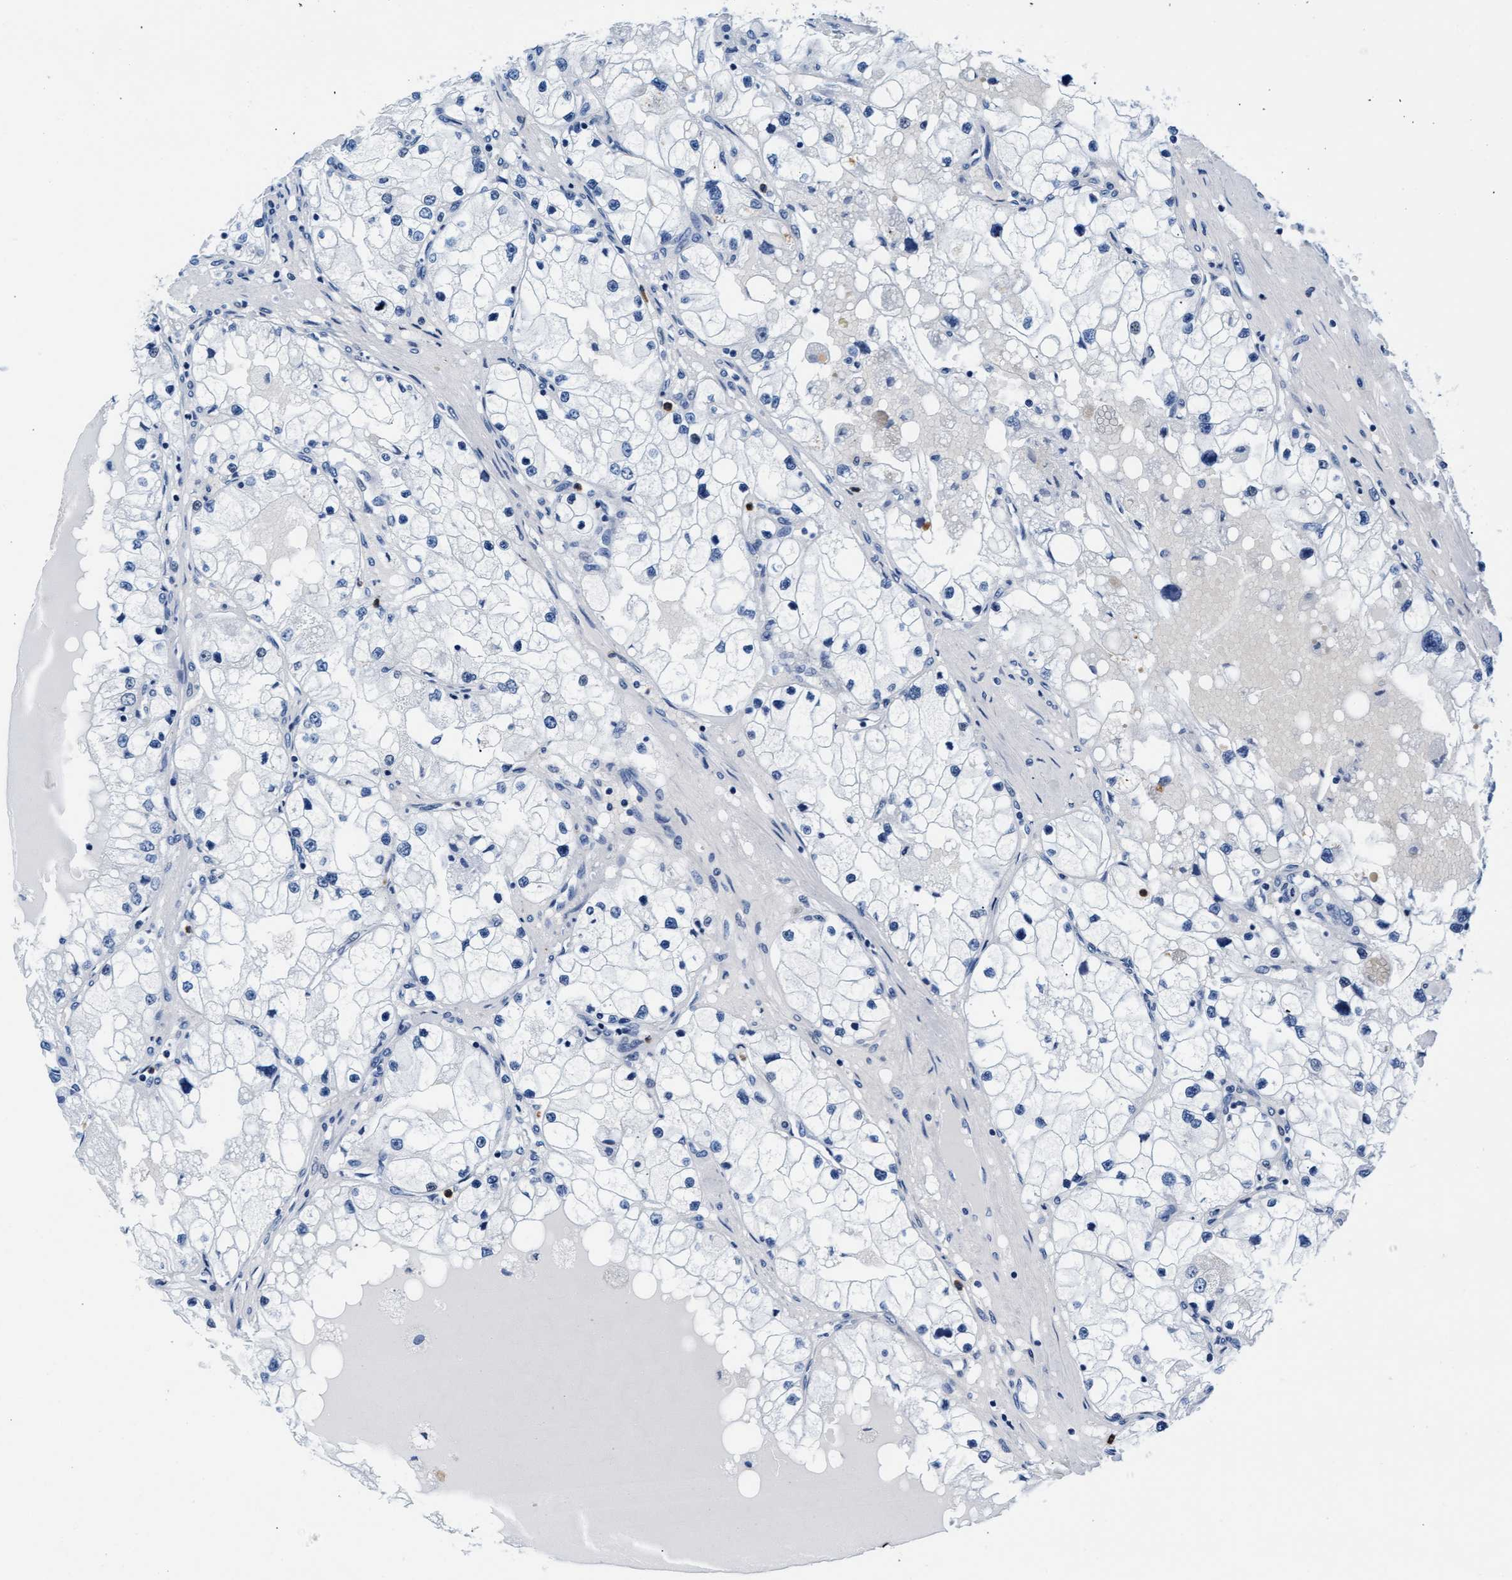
{"staining": {"intensity": "negative", "quantity": "none", "location": "none"}, "tissue": "renal cancer", "cell_type": "Tumor cells", "image_type": "cancer", "snomed": [{"axis": "morphology", "description": "Adenocarcinoma, NOS"}, {"axis": "topography", "description": "Kidney"}], "caption": "DAB immunohistochemical staining of human renal cancer shows no significant expression in tumor cells. (Immunohistochemistry, brightfield microscopy, high magnification).", "gene": "MMP8", "patient": {"sex": "male", "age": 68}}